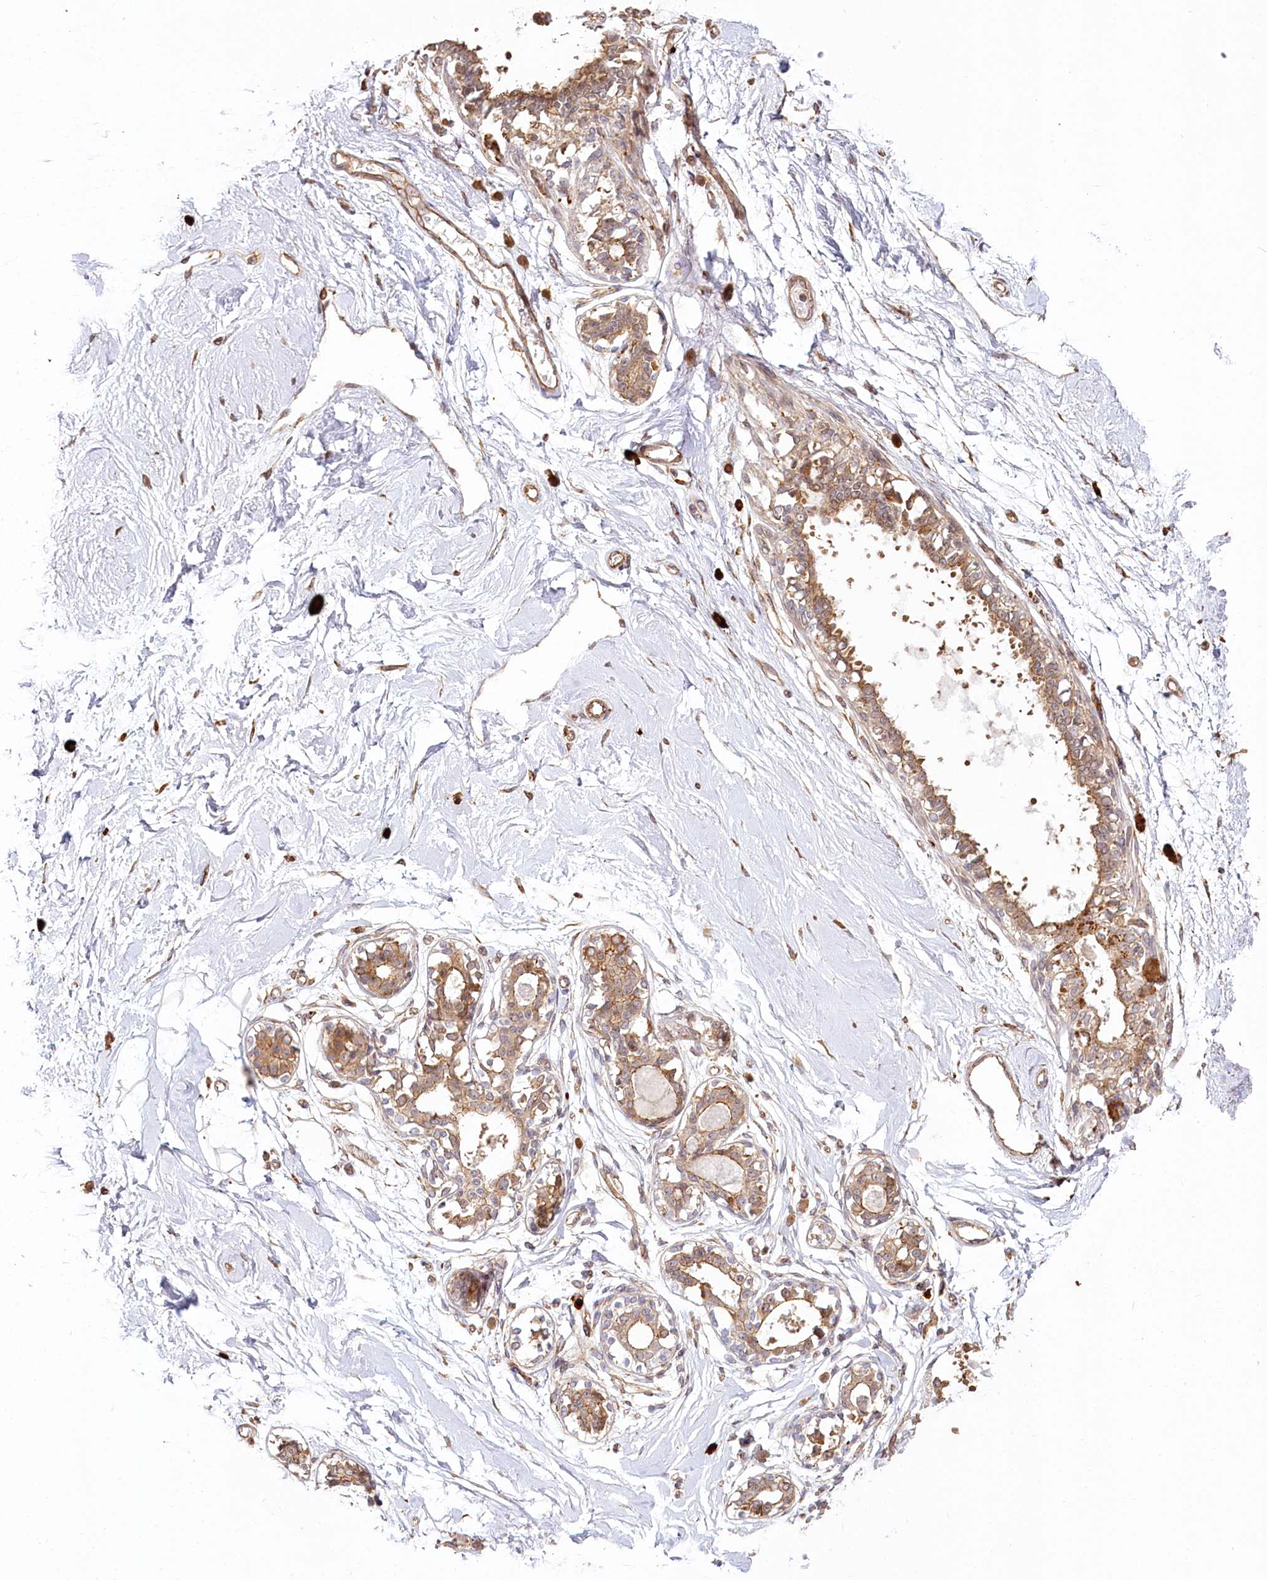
{"staining": {"intensity": "weak", "quantity": ">75%", "location": "cytoplasmic/membranous"}, "tissue": "breast", "cell_type": "Adipocytes", "image_type": "normal", "snomed": [{"axis": "morphology", "description": "Normal tissue, NOS"}, {"axis": "topography", "description": "Breast"}], "caption": "Weak cytoplasmic/membranous protein staining is seen in about >75% of adipocytes in breast. (Brightfield microscopy of DAB IHC at high magnification).", "gene": "FAM13A", "patient": {"sex": "female", "age": 45}}